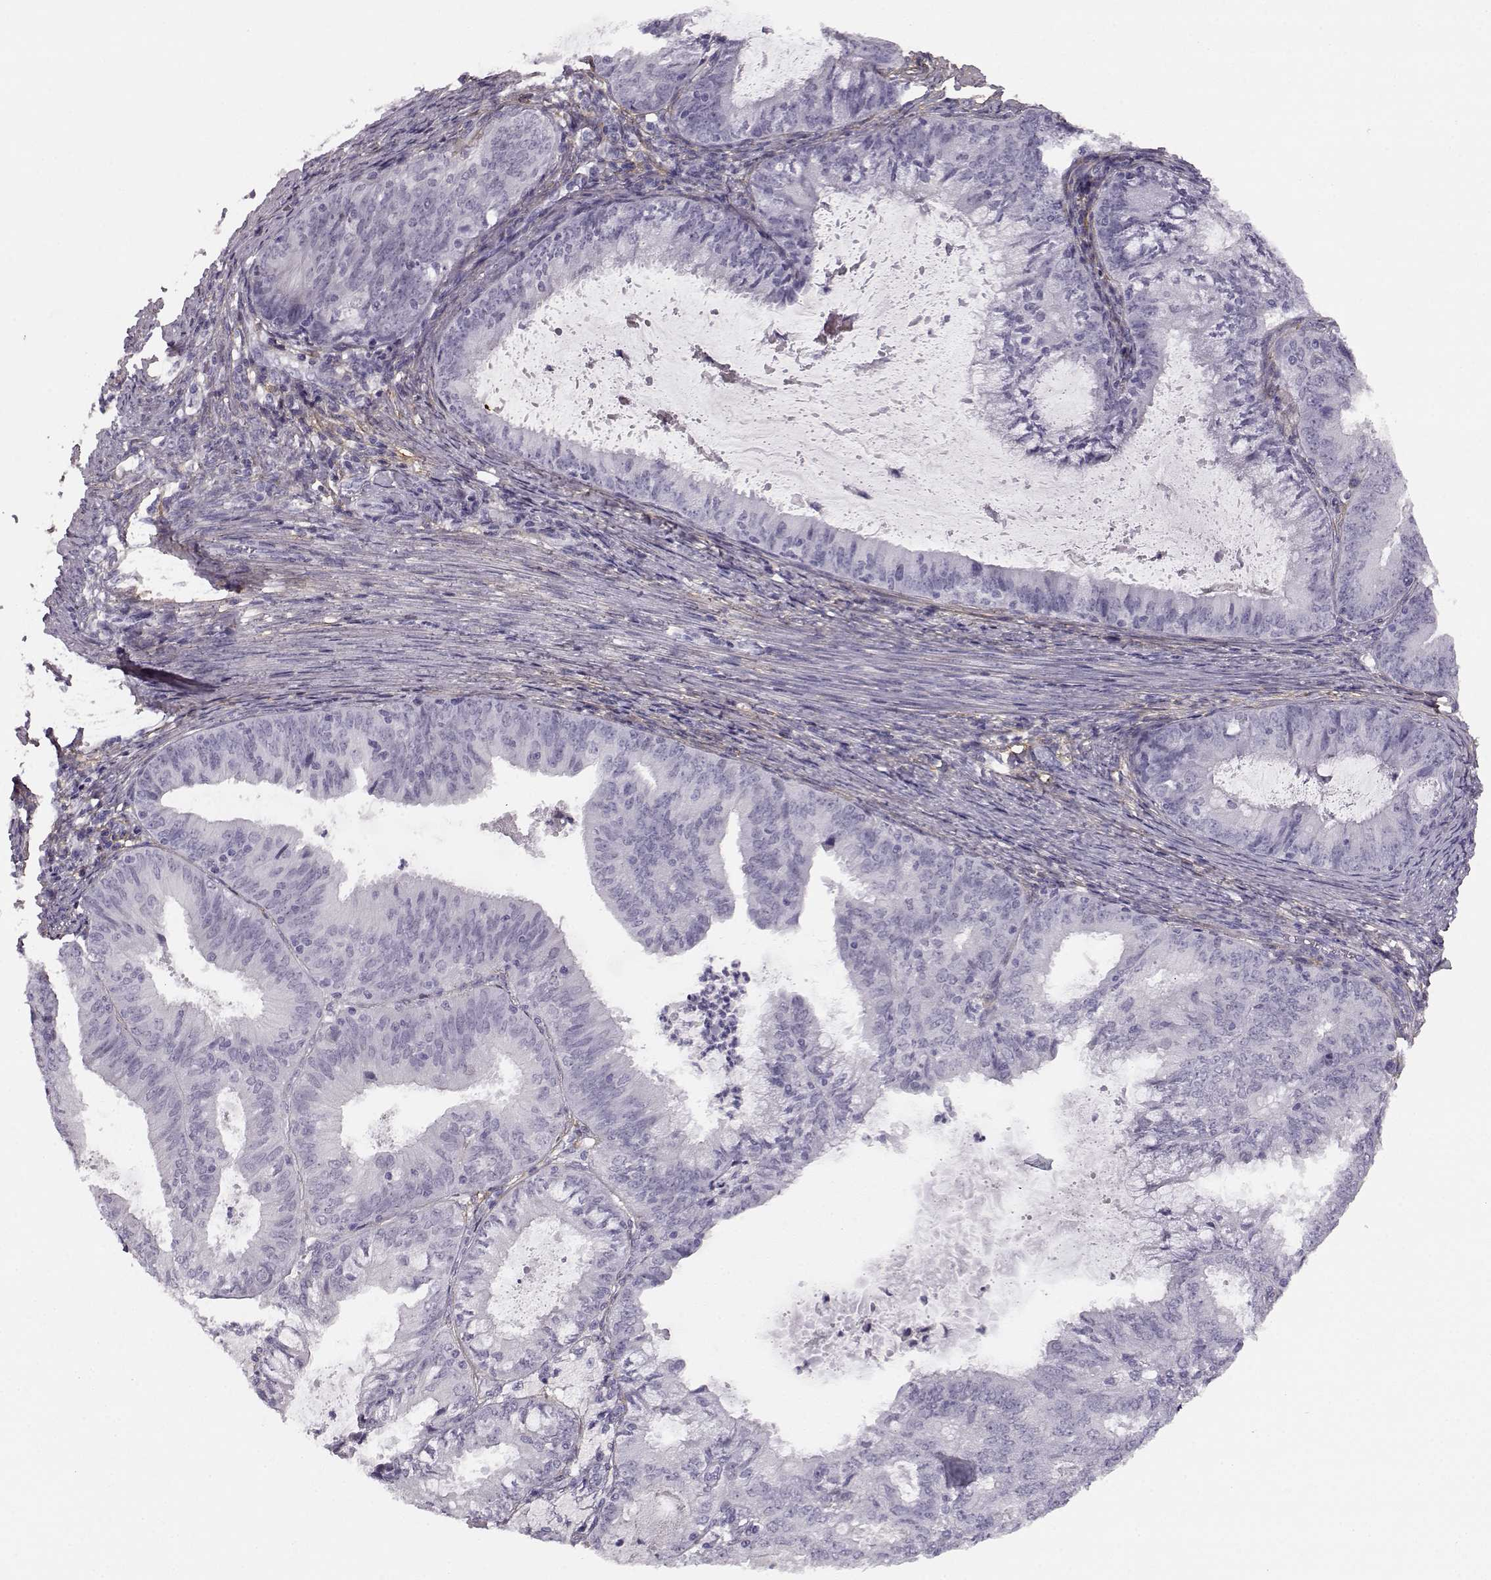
{"staining": {"intensity": "negative", "quantity": "none", "location": "none"}, "tissue": "endometrial cancer", "cell_type": "Tumor cells", "image_type": "cancer", "snomed": [{"axis": "morphology", "description": "Adenocarcinoma, NOS"}, {"axis": "topography", "description": "Endometrium"}], "caption": "A high-resolution photomicrograph shows immunohistochemistry (IHC) staining of adenocarcinoma (endometrial), which reveals no significant staining in tumor cells.", "gene": "TRIM69", "patient": {"sex": "female", "age": 57}}